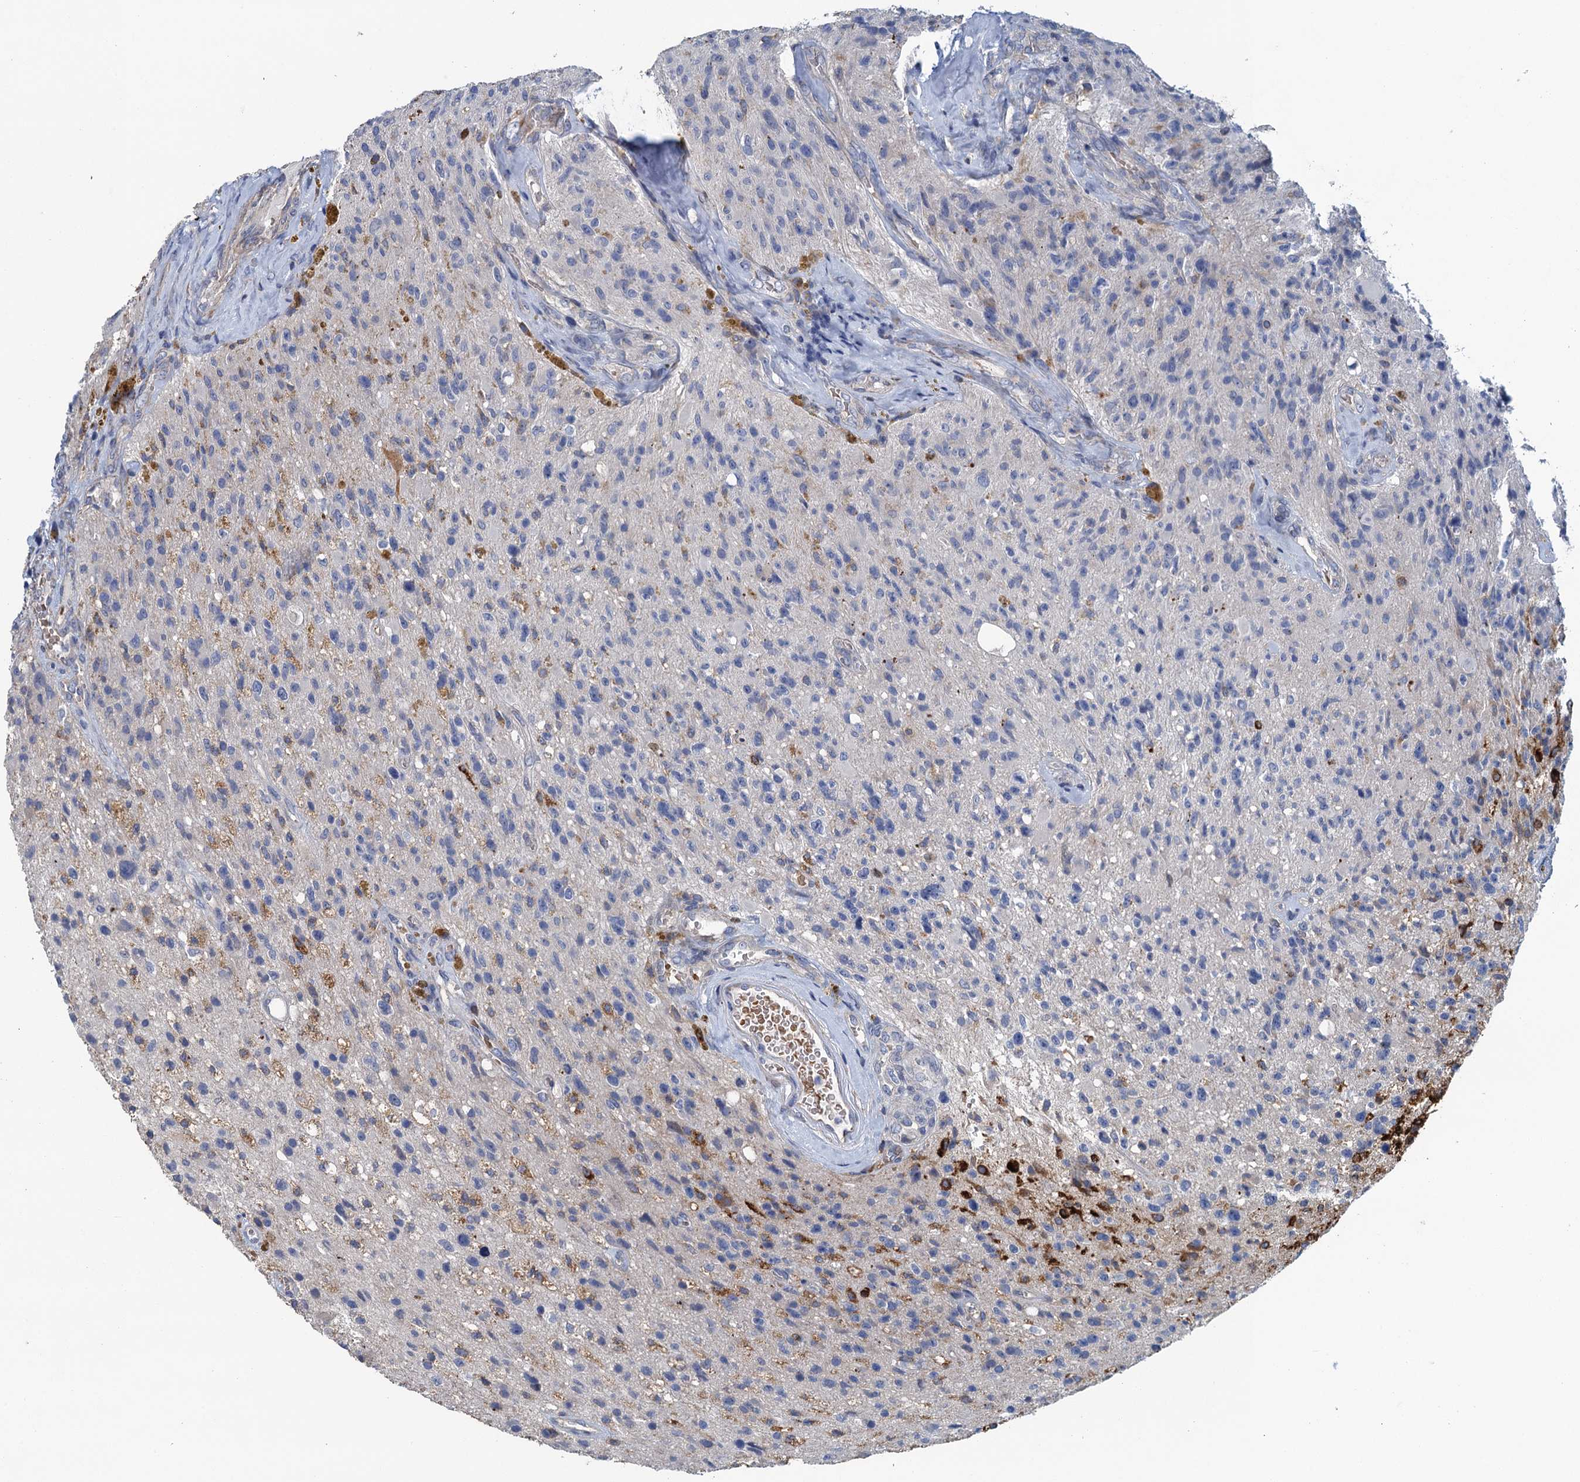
{"staining": {"intensity": "negative", "quantity": "none", "location": "none"}, "tissue": "glioma", "cell_type": "Tumor cells", "image_type": "cancer", "snomed": [{"axis": "morphology", "description": "Glioma, malignant, High grade"}, {"axis": "topography", "description": "Brain"}], "caption": "Immunohistochemical staining of glioma shows no significant expression in tumor cells.", "gene": "RSAD2", "patient": {"sex": "male", "age": 69}}